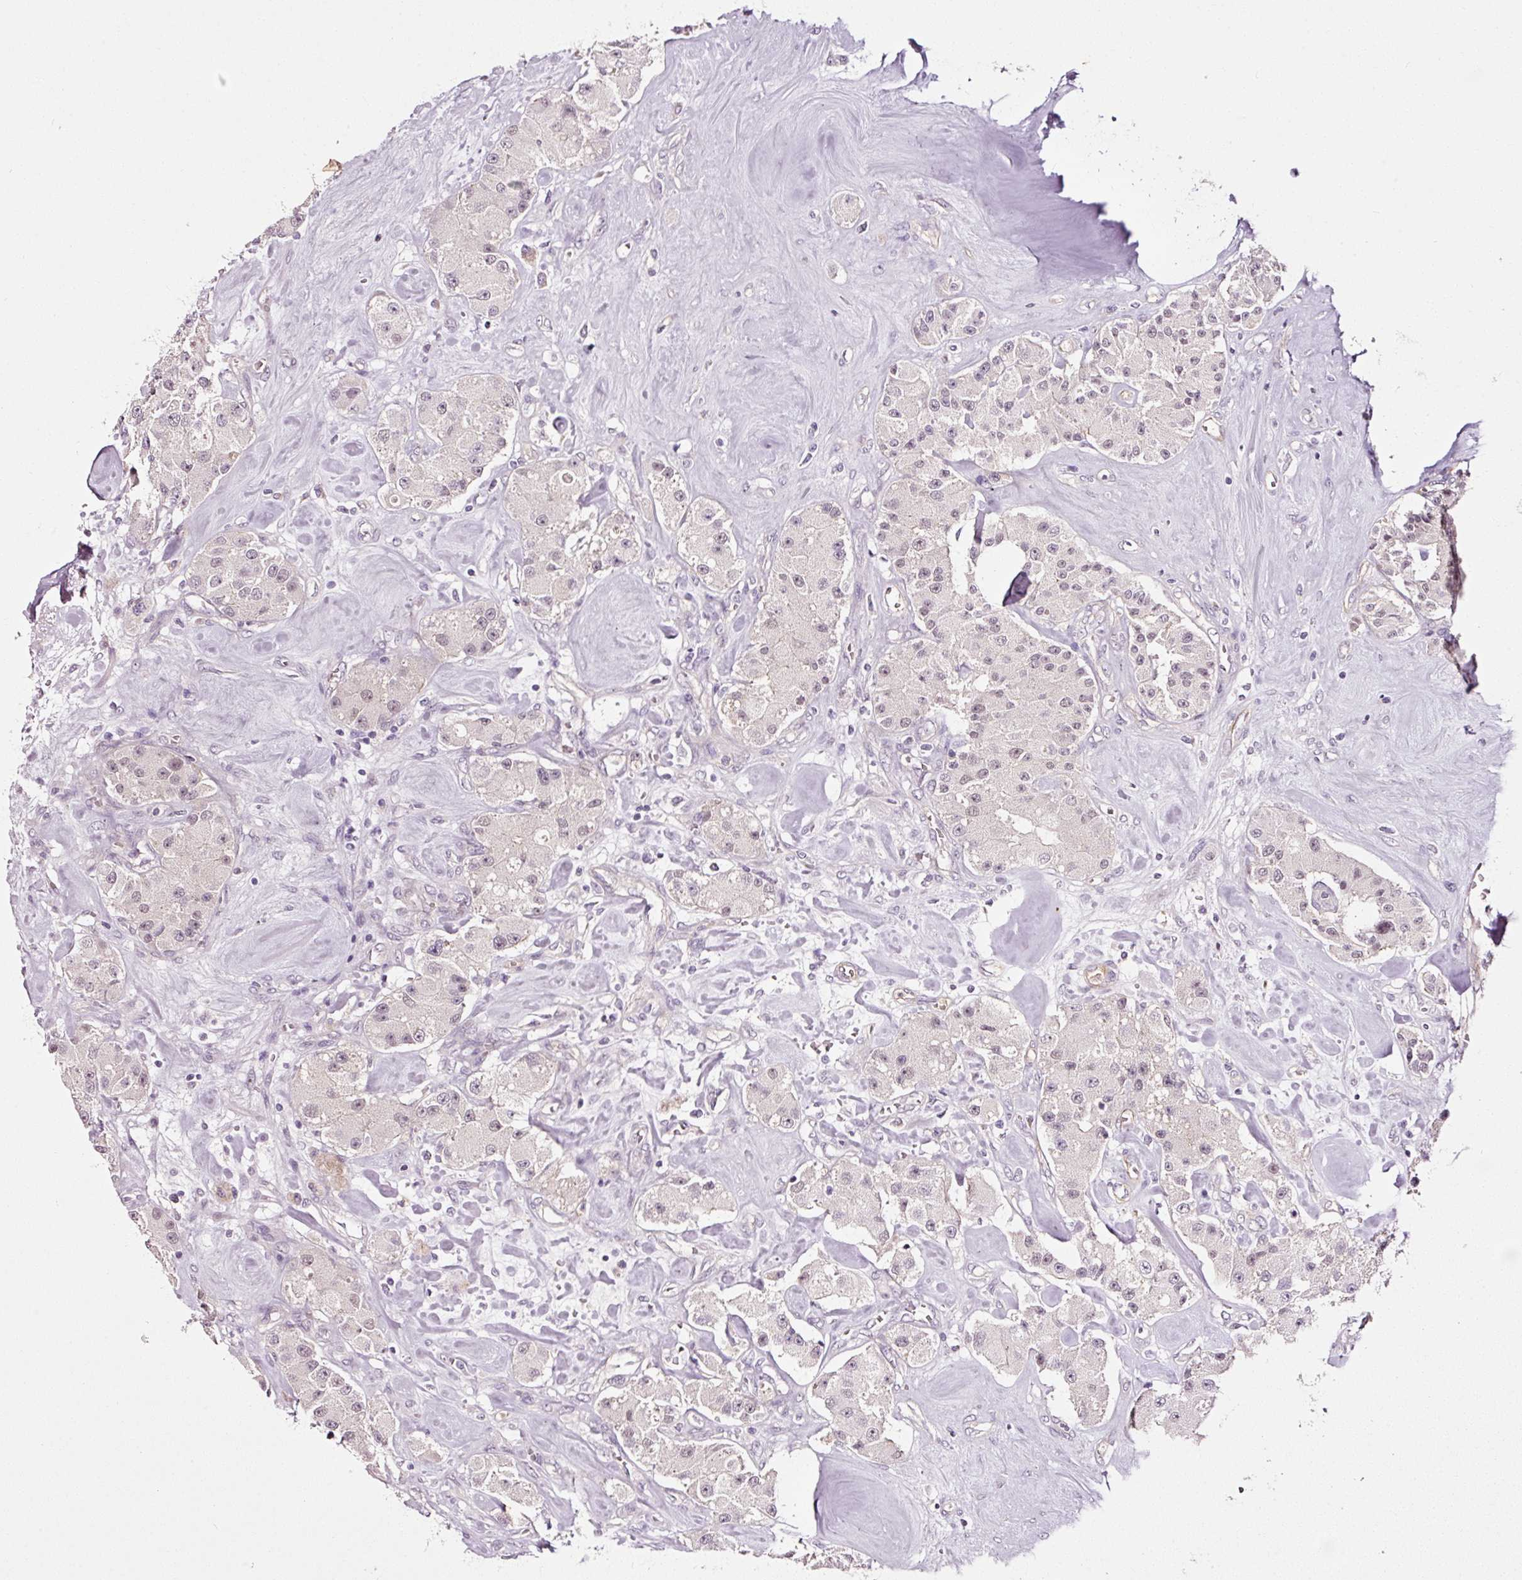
{"staining": {"intensity": "negative", "quantity": "none", "location": "none"}, "tissue": "carcinoid", "cell_type": "Tumor cells", "image_type": "cancer", "snomed": [{"axis": "morphology", "description": "Carcinoid, malignant, NOS"}, {"axis": "topography", "description": "Pancreas"}], "caption": "Tumor cells are negative for brown protein staining in malignant carcinoid.", "gene": "ABCB4", "patient": {"sex": "male", "age": 41}}